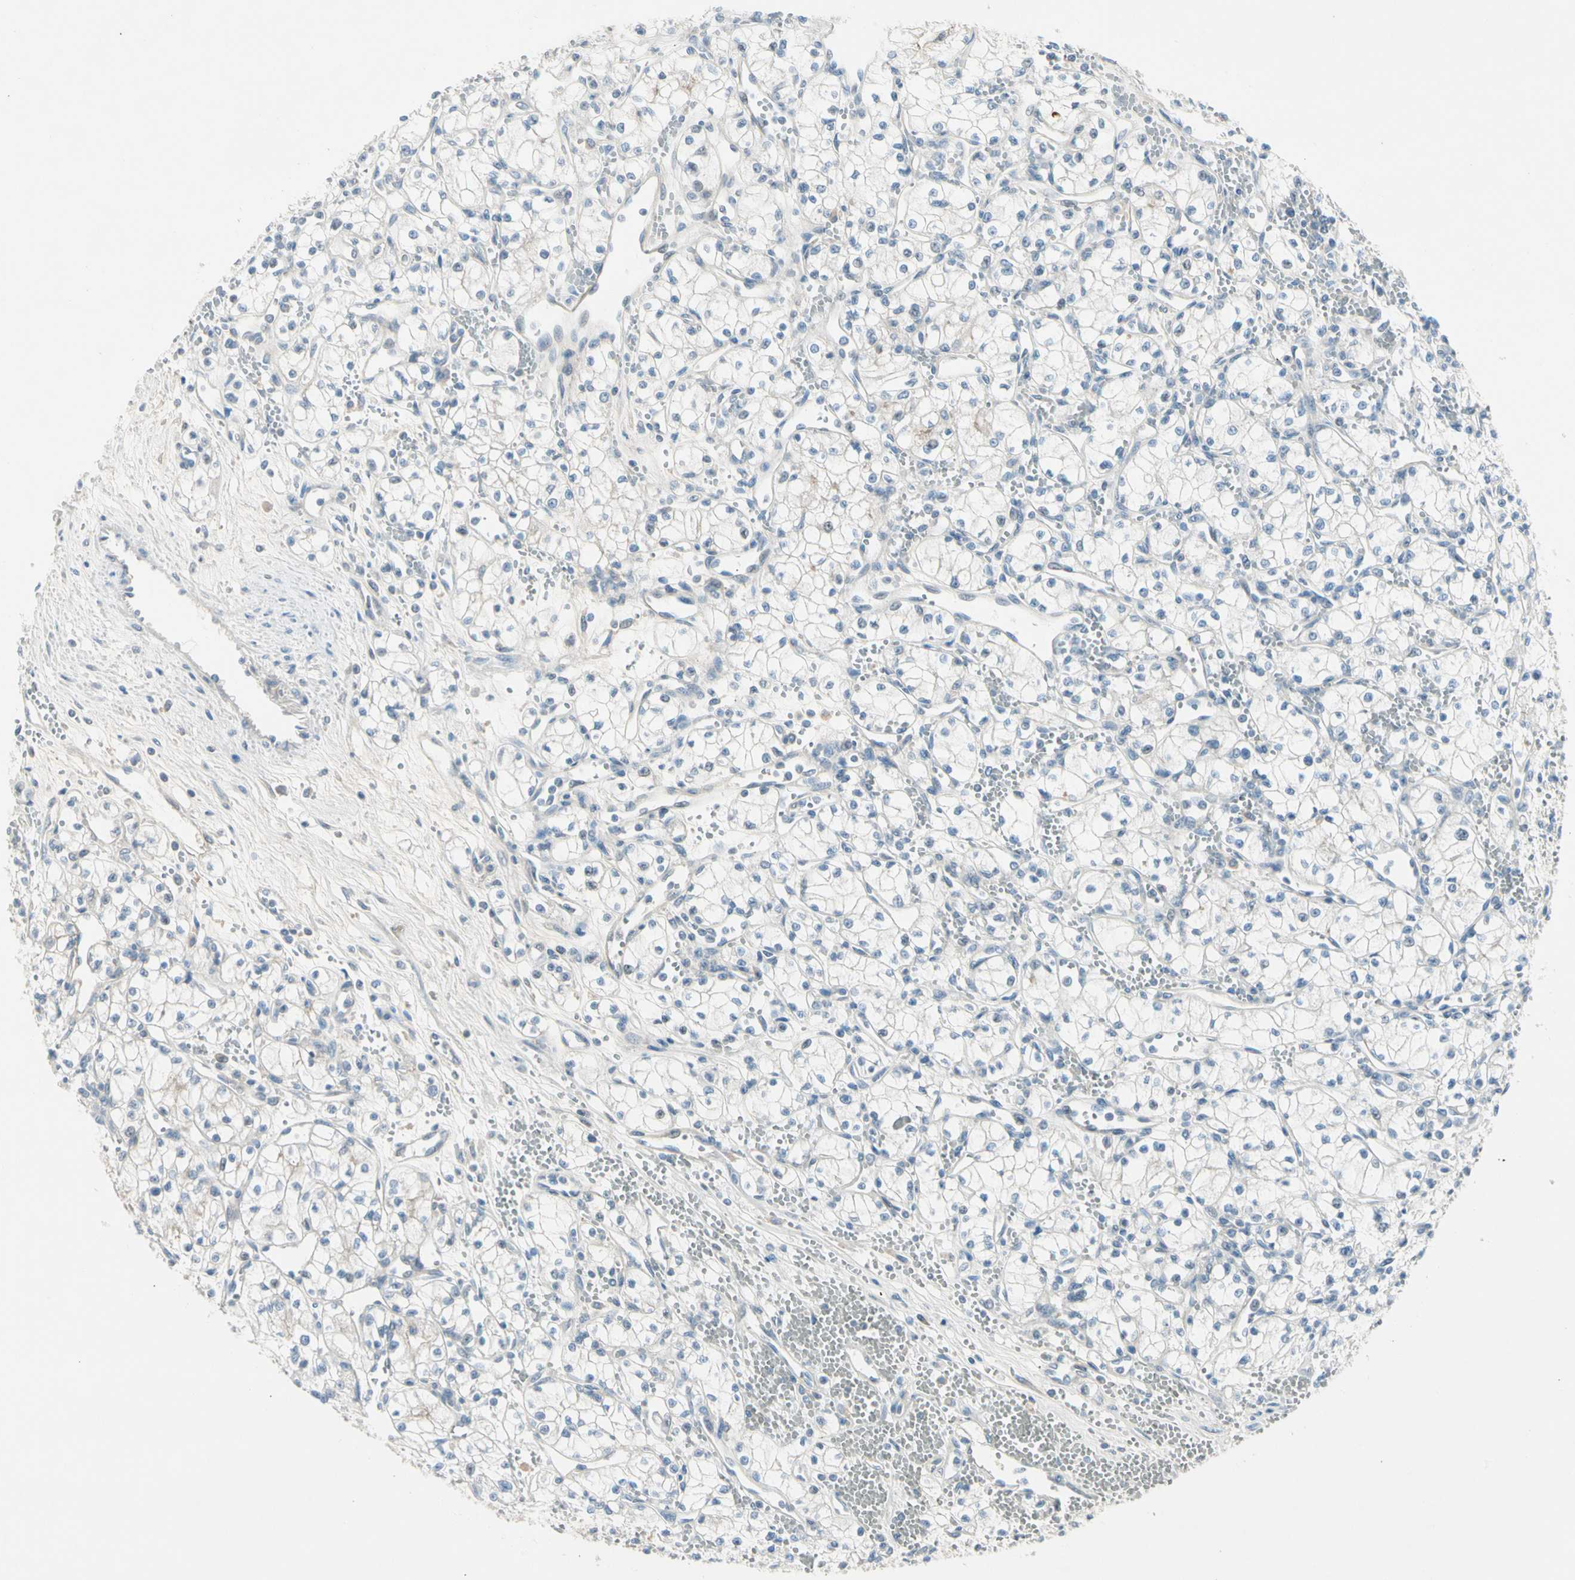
{"staining": {"intensity": "negative", "quantity": "none", "location": "none"}, "tissue": "renal cancer", "cell_type": "Tumor cells", "image_type": "cancer", "snomed": [{"axis": "morphology", "description": "Normal tissue, NOS"}, {"axis": "morphology", "description": "Adenocarcinoma, NOS"}, {"axis": "topography", "description": "Kidney"}], "caption": "Tumor cells are negative for brown protein staining in renal cancer.", "gene": "SERPIND1", "patient": {"sex": "male", "age": 59}}